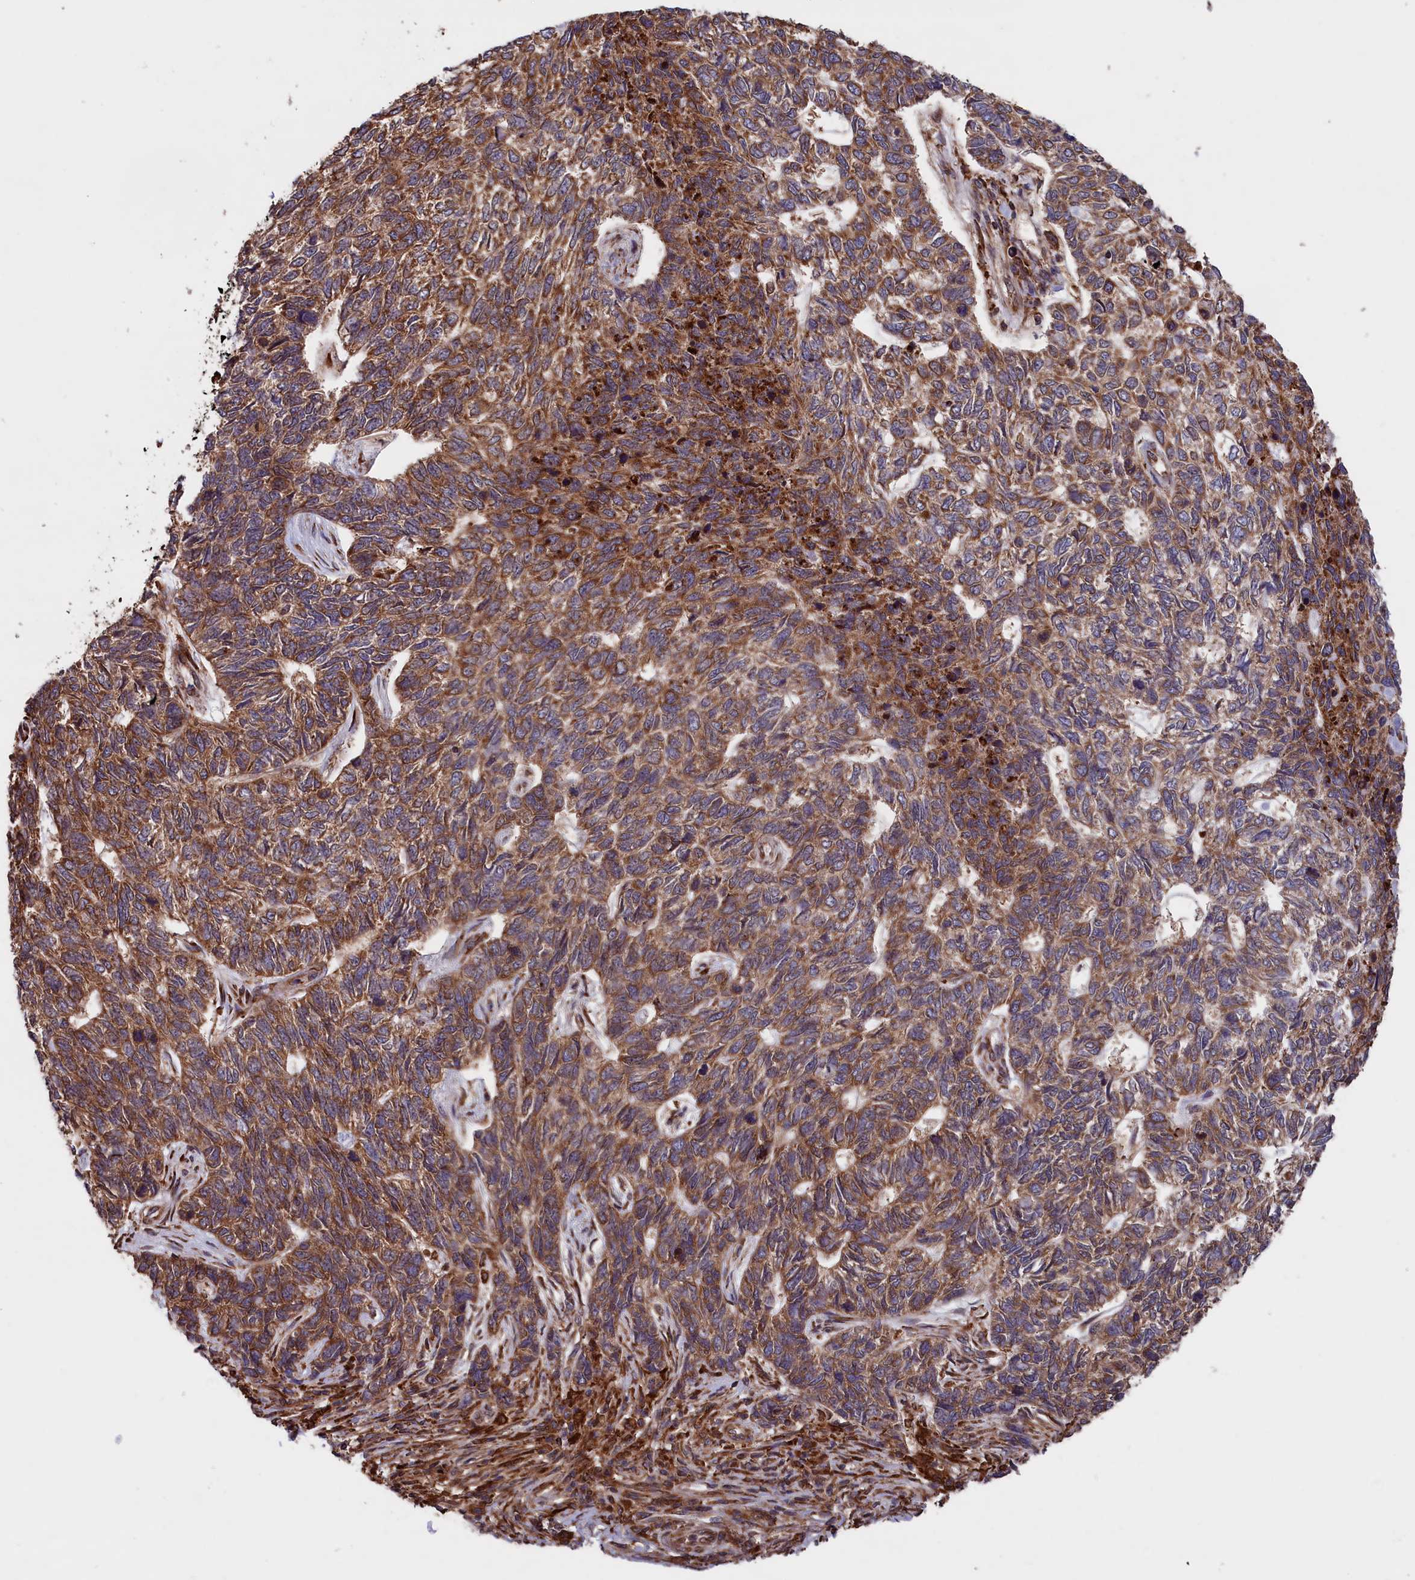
{"staining": {"intensity": "moderate", "quantity": ">75%", "location": "cytoplasmic/membranous"}, "tissue": "skin cancer", "cell_type": "Tumor cells", "image_type": "cancer", "snomed": [{"axis": "morphology", "description": "Basal cell carcinoma"}, {"axis": "topography", "description": "Skin"}], "caption": "DAB (3,3'-diaminobenzidine) immunohistochemical staining of skin basal cell carcinoma exhibits moderate cytoplasmic/membranous protein staining in approximately >75% of tumor cells.", "gene": "PLA2G4C", "patient": {"sex": "female", "age": 65}}